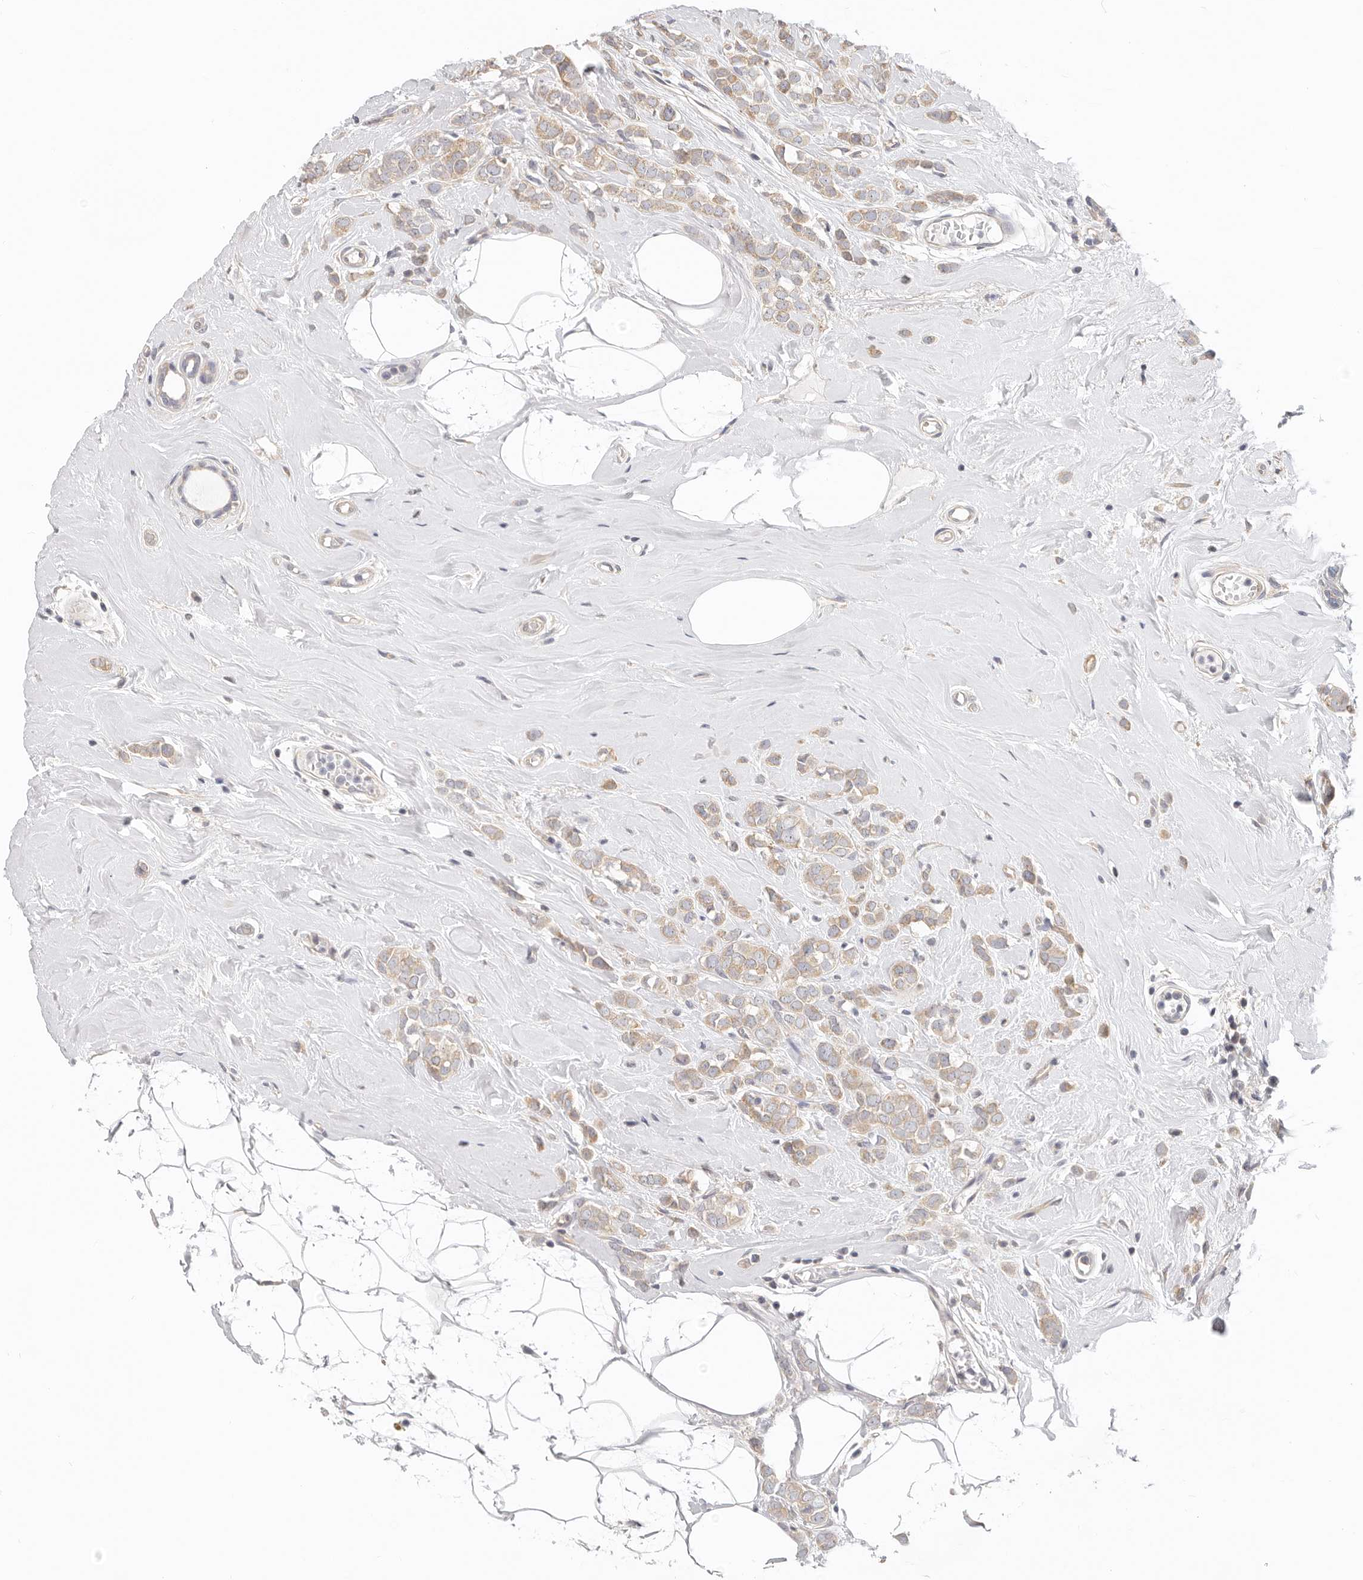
{"staining": {"intensity": "weak", "quantity": ">75%", "location": "cytoplasmic/membranous"}, "tissue": "breast cancer", "cell_type": "Tumor cells", "image_type": "cancer", "snomed": [{"axis": "morphology", "description": "Lobular carcinoma"}, {"axis": "topography", "description": "Breast"}], "caption": "This photomicrograph displays breast lobular carcinoma stained with IHC to label a protein in brown. The cytoplasmic/membranous of tumor cells show weak positivity for the protein. Nuclei are counter-stained blue.", "gene": "AFDN", "patient": {"sex": "female", "age": 47}}